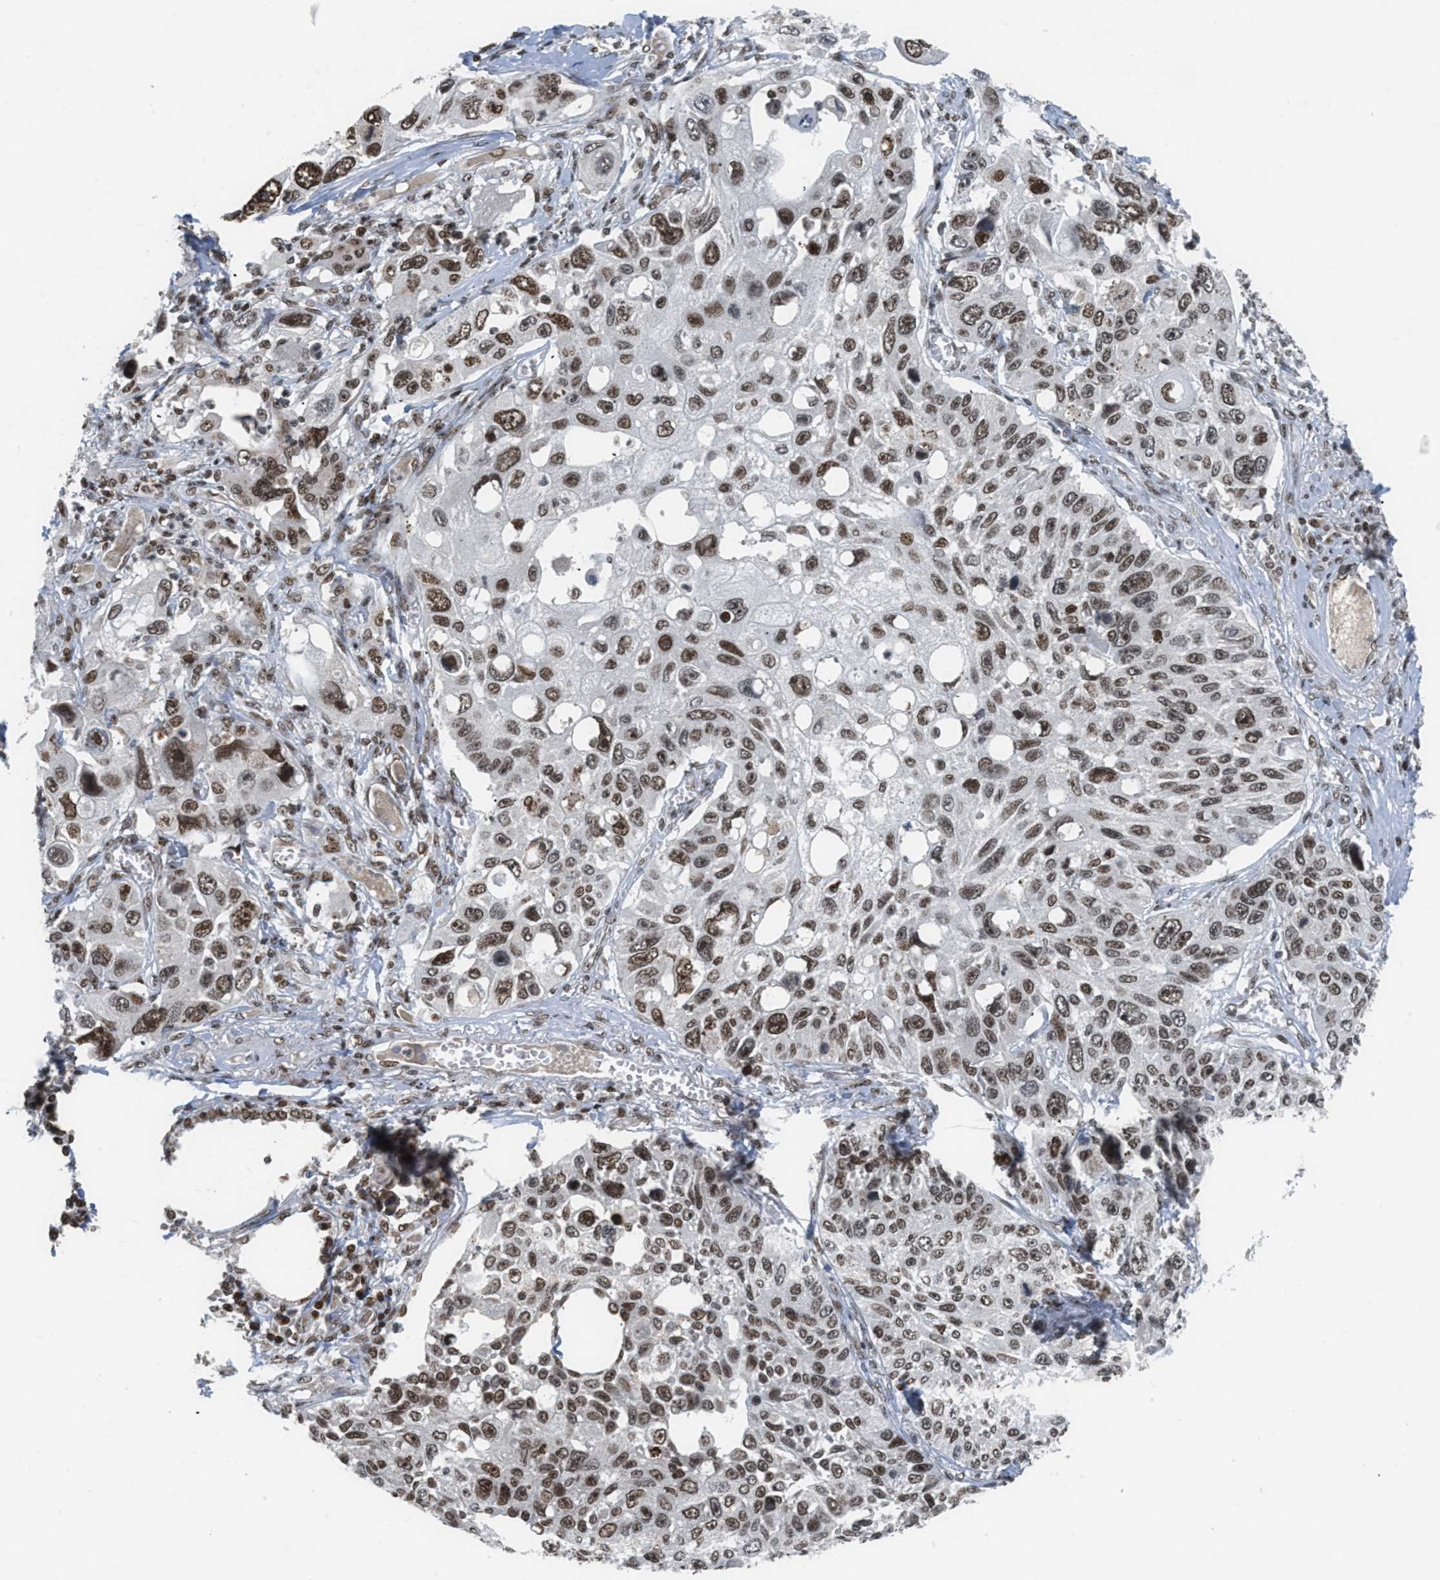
{"staining": {"intensity": "moderate", "quantity": ">75%", "location": "nuclear"}, "tissue": "lung cancer", "cell_type": "Tumor cells", "image_type": "cancer", "snomed": [{"axis": "morphology", "description": "Squamous cell carcinoma, NOS"}, {"axis": "topography", "description": "Lung"}], "caption": "Human lung squamous cell carcinoma stained for a protein (brown) demonstrates moderate nuclear positive expression in about >75% of tumor cells.", "gene": "RAD51B", "patient": {"sex": "male", "age": 71}}